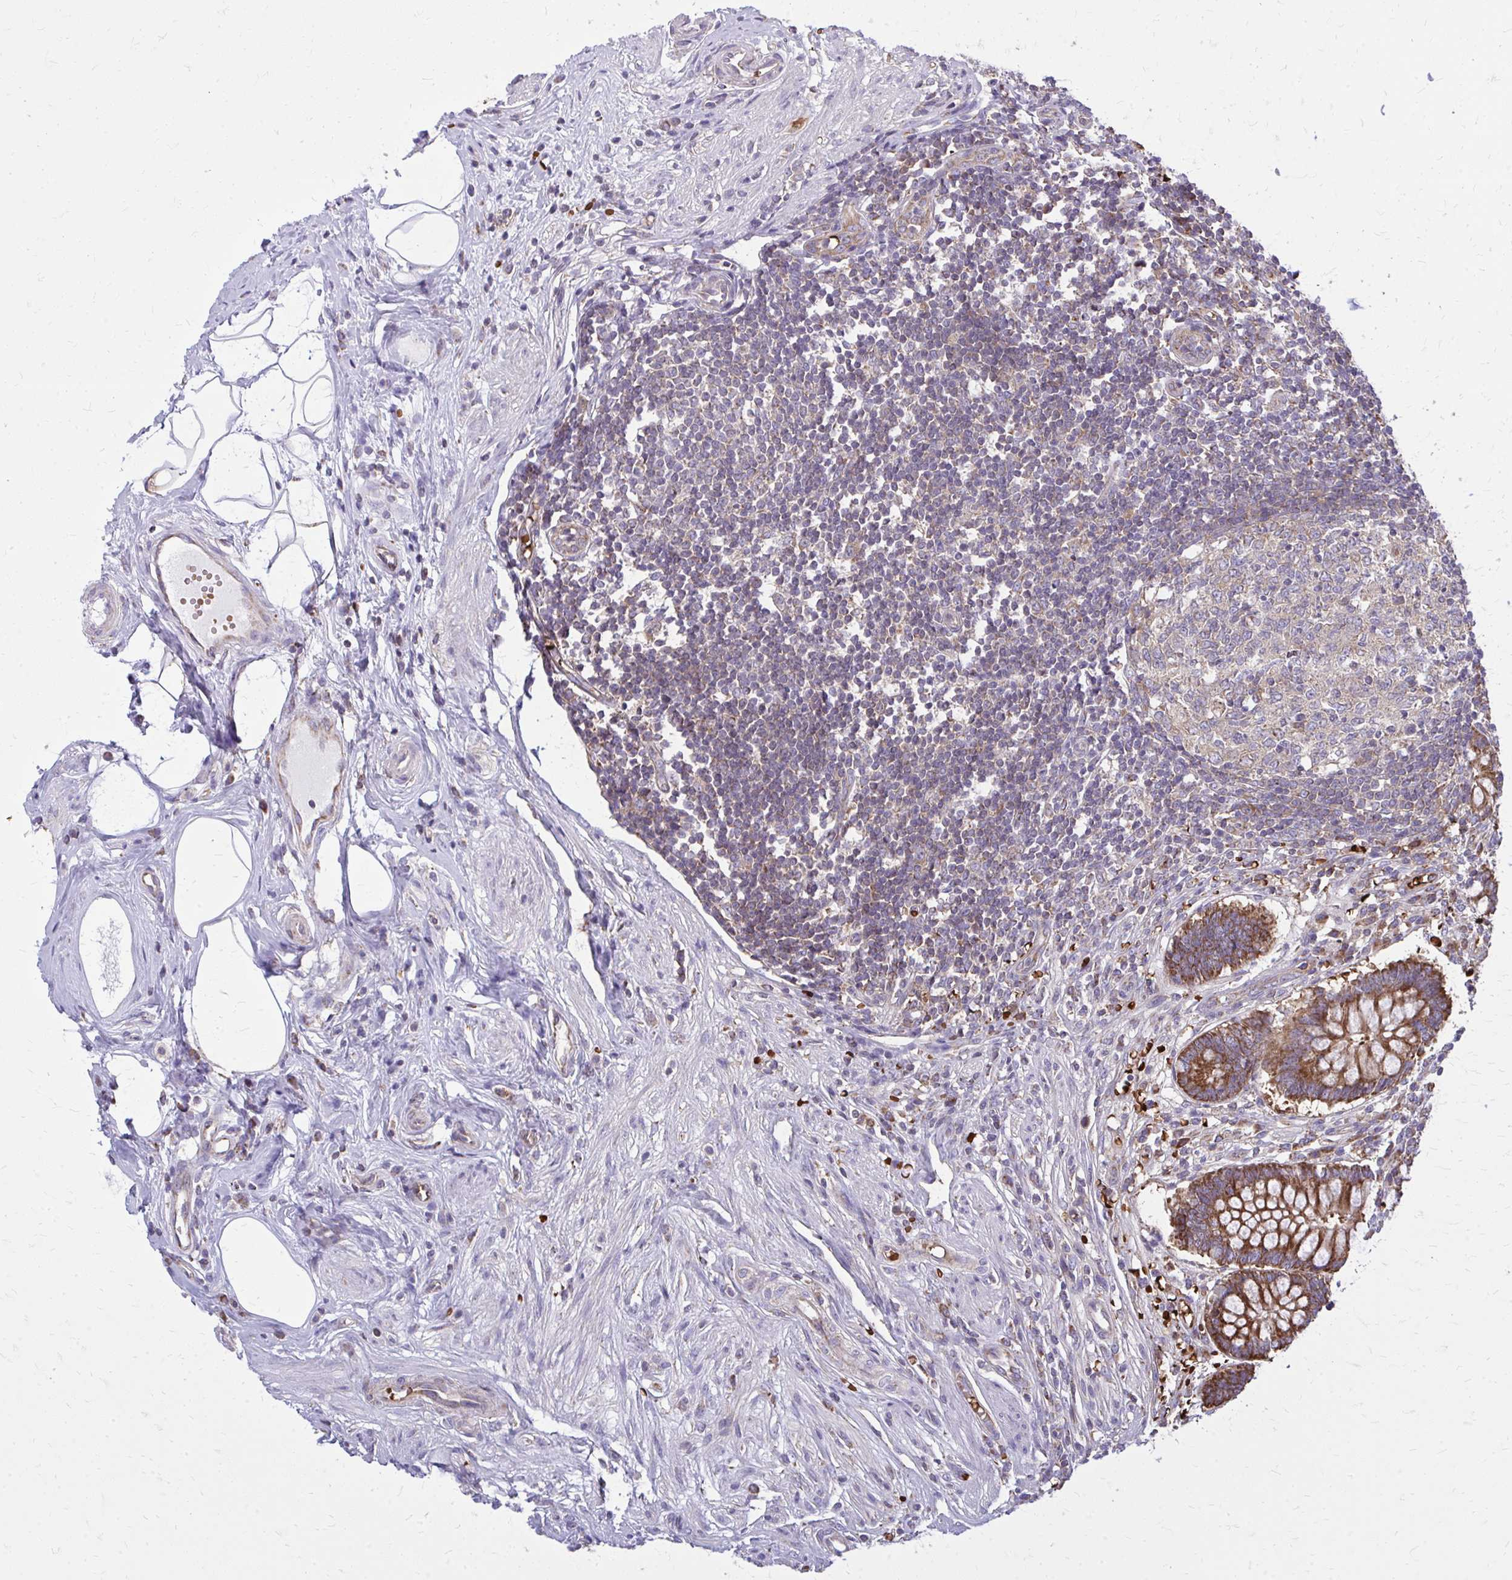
{"staining": {"intensity": "strong", "quantity": ">75%", "location": "cytoplasmic/membranous"}, "tissue": "appendix", "cell_type": "Glandular cells", "image_type": "normal", "snomed": [{"axis": "morphology", "description": "Normal tissue, NOS"}, {"axis": "topography", "description": "Appendix"}], "caption": "Human appendix stained with a brown dye exhibits strong cytoplasmic/membranous positive expression in about >75% of glandular cells.", "gene": "PDK4", "patient": {"sex": "female", "age": 56}}